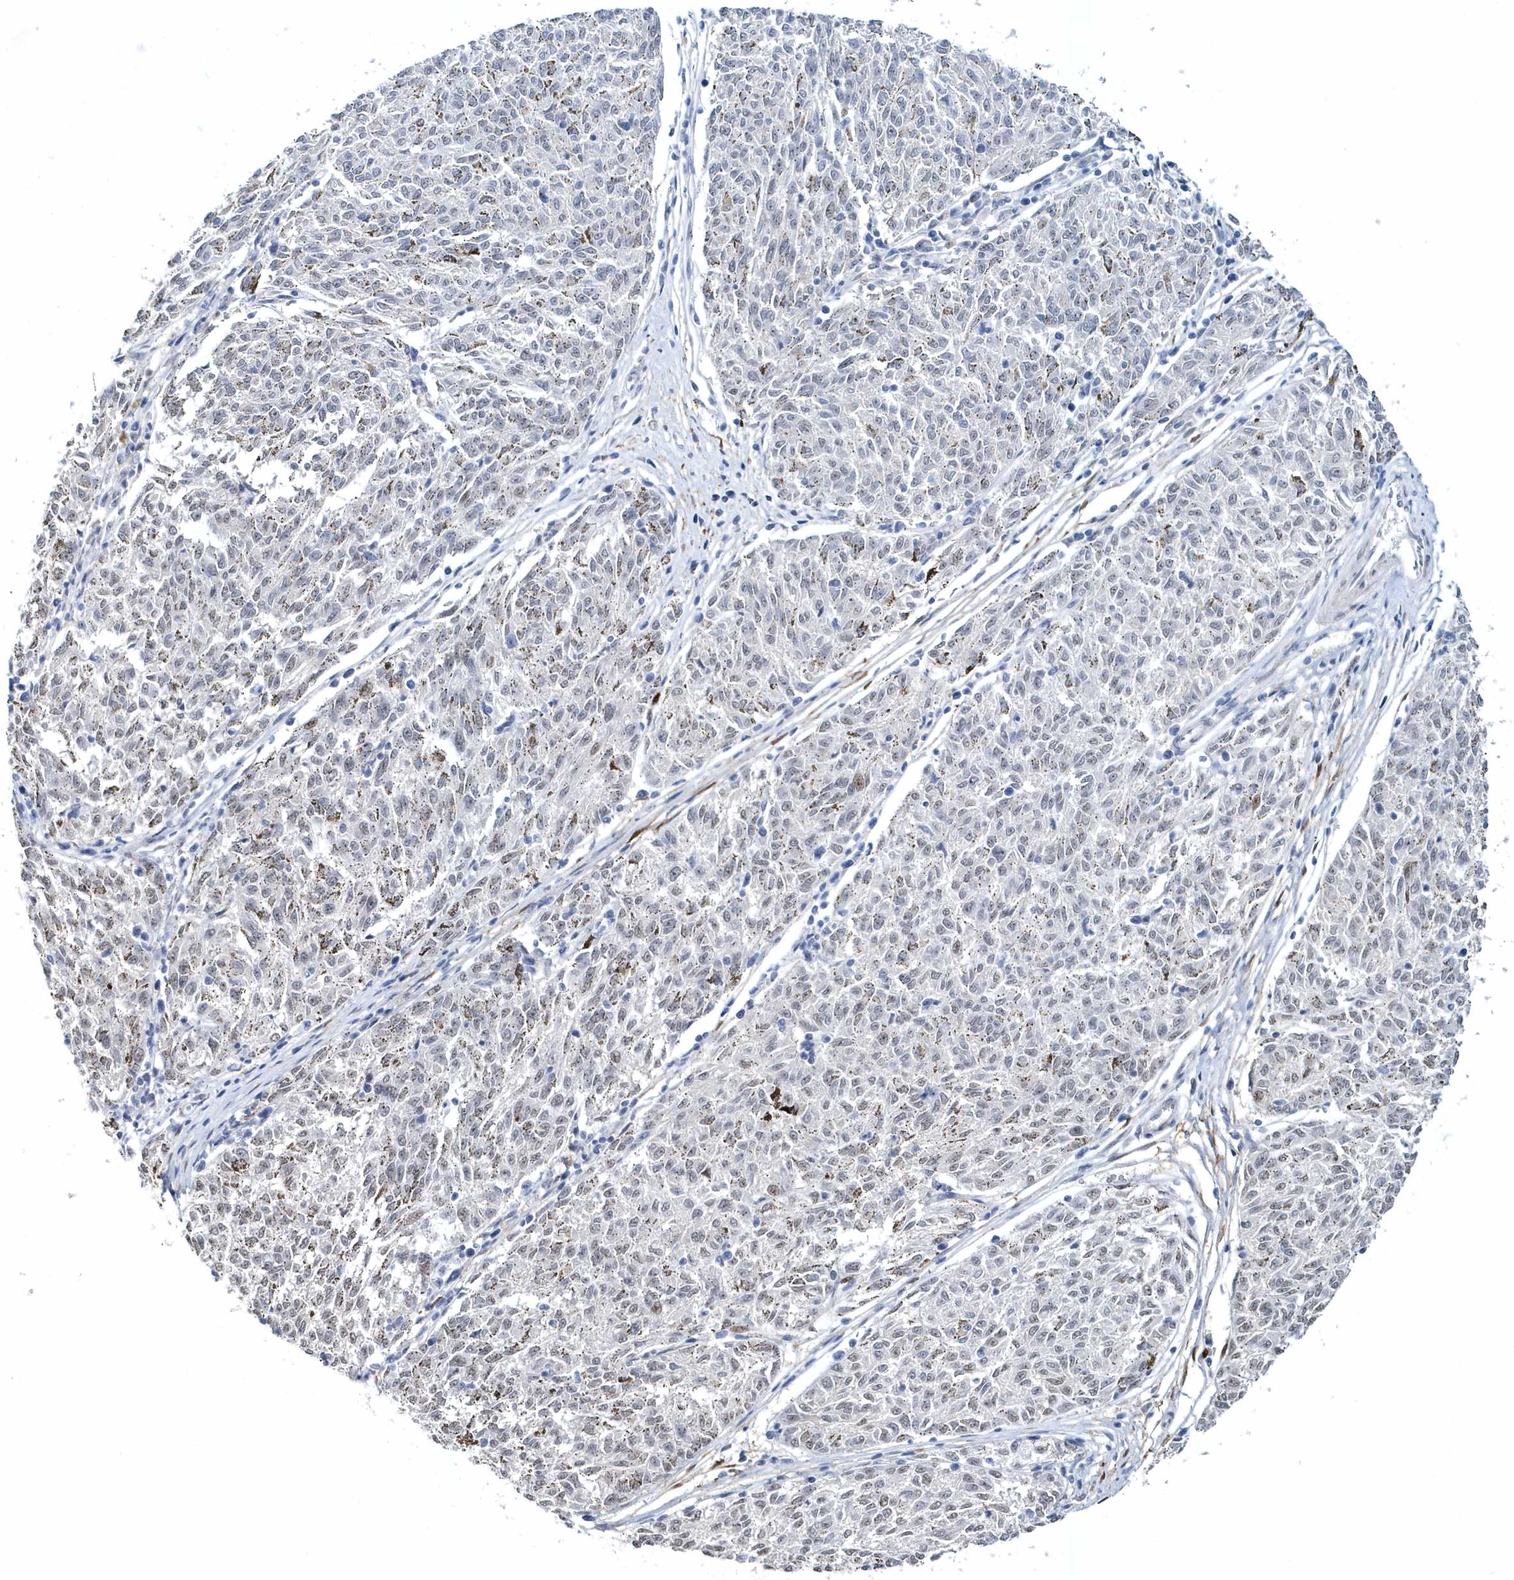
{"staining": {"intensity": "negative", "quantity": "none", "location": "none"}, "tissue": "melanoma", "cell_type": "Tumor cells", "image_type": "cancer", "snomed": [{"axis": "morphology", "description": "Malignant melanoma, NOS"}, {"axis": "topography", "description": "Skin"}], "caption": "Malignant melanoma was stained to show a protein in brown. There is no significant expression in tumor cells.", "gene": "ASCL4", "patient": {"sex": "female", "age": 72}}